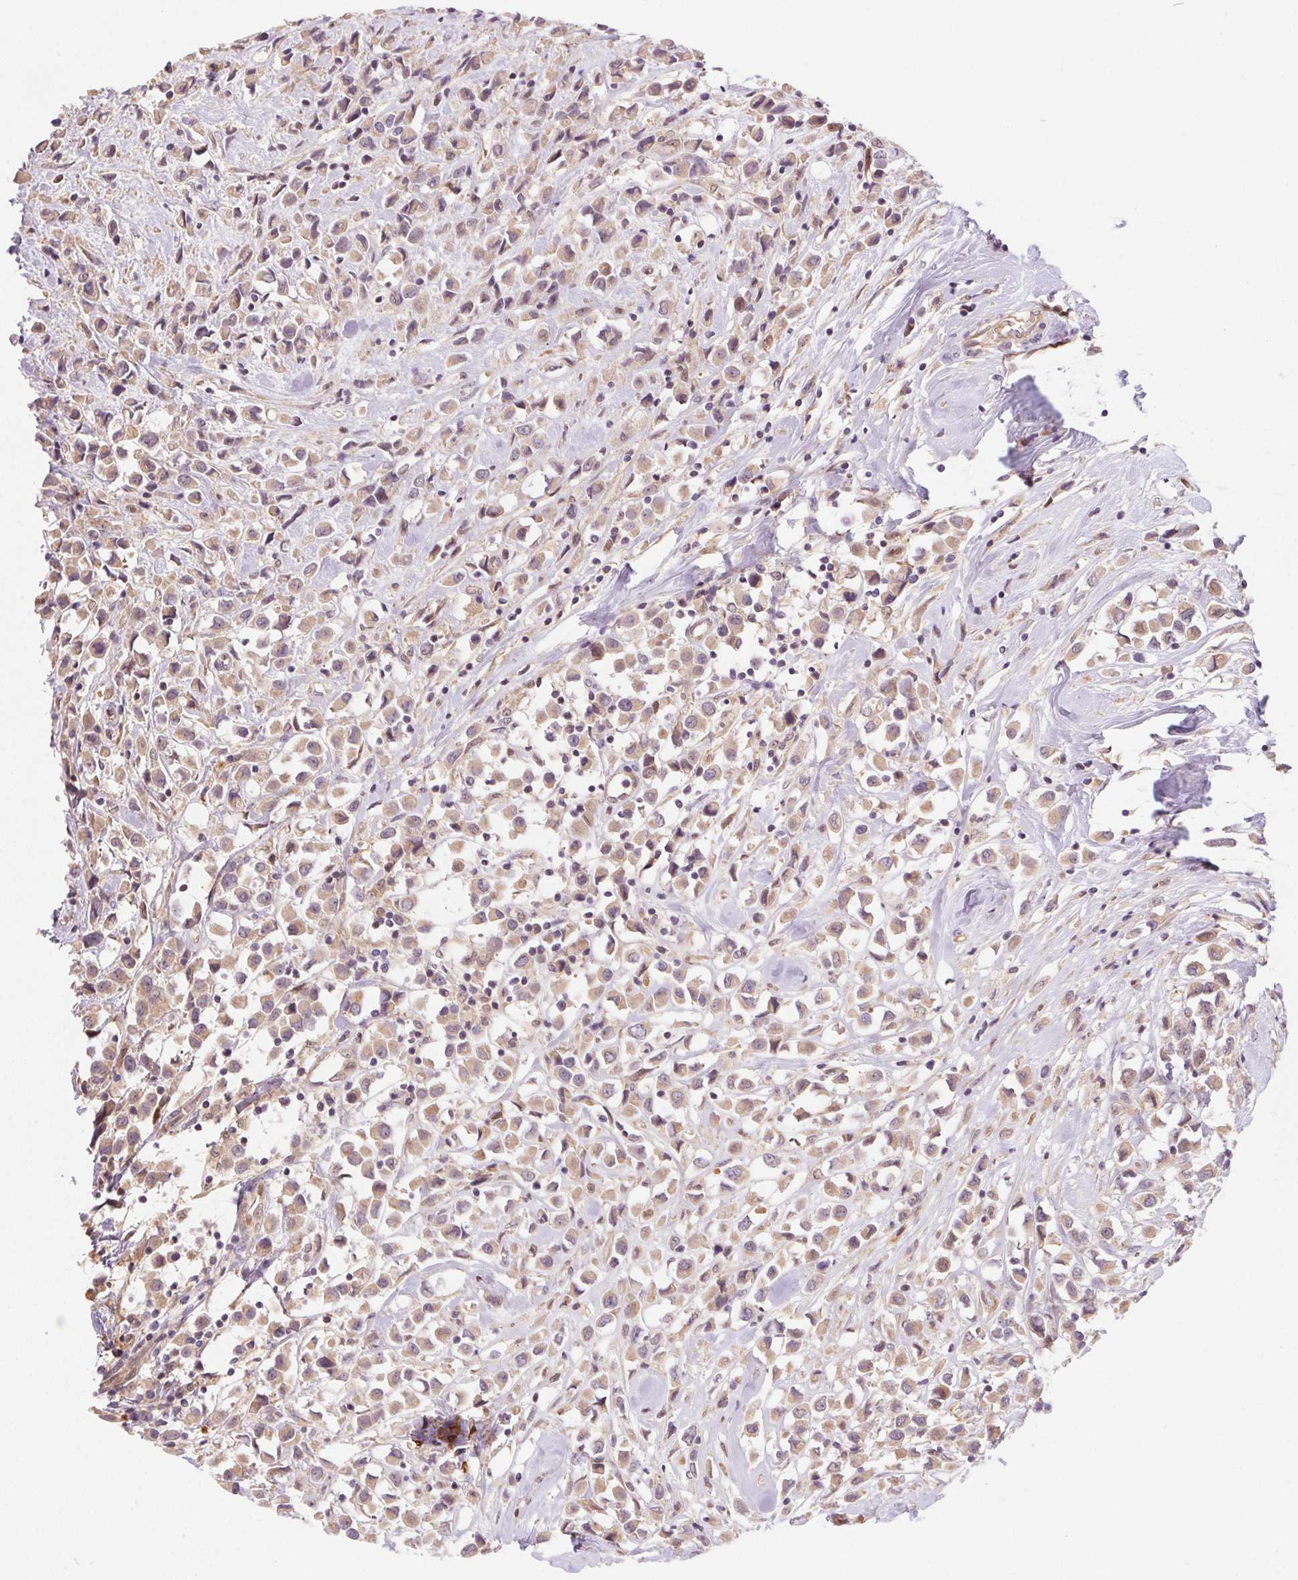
{"staining": {"intensity": "weak", "quantity": ">75%", "location": "cytoplasmic/membranous"}, "tissue": "breast cancer", "cell_type": "Tumor cells", "image_type": "cancer", "snomed": [{"axis": "morphology", "description": "Duct carcinoma"}, {"axis": "topography", "description": "Breast"}], "caption": "A micrograph showing weak cytoplasmic/membranous expression in approximately >75% of tumor cells in breast cancer, as visualized by brown immunohistochemical staining.", "gene": "NUDT16", "patient": {"sex": "female", "age": 61}}